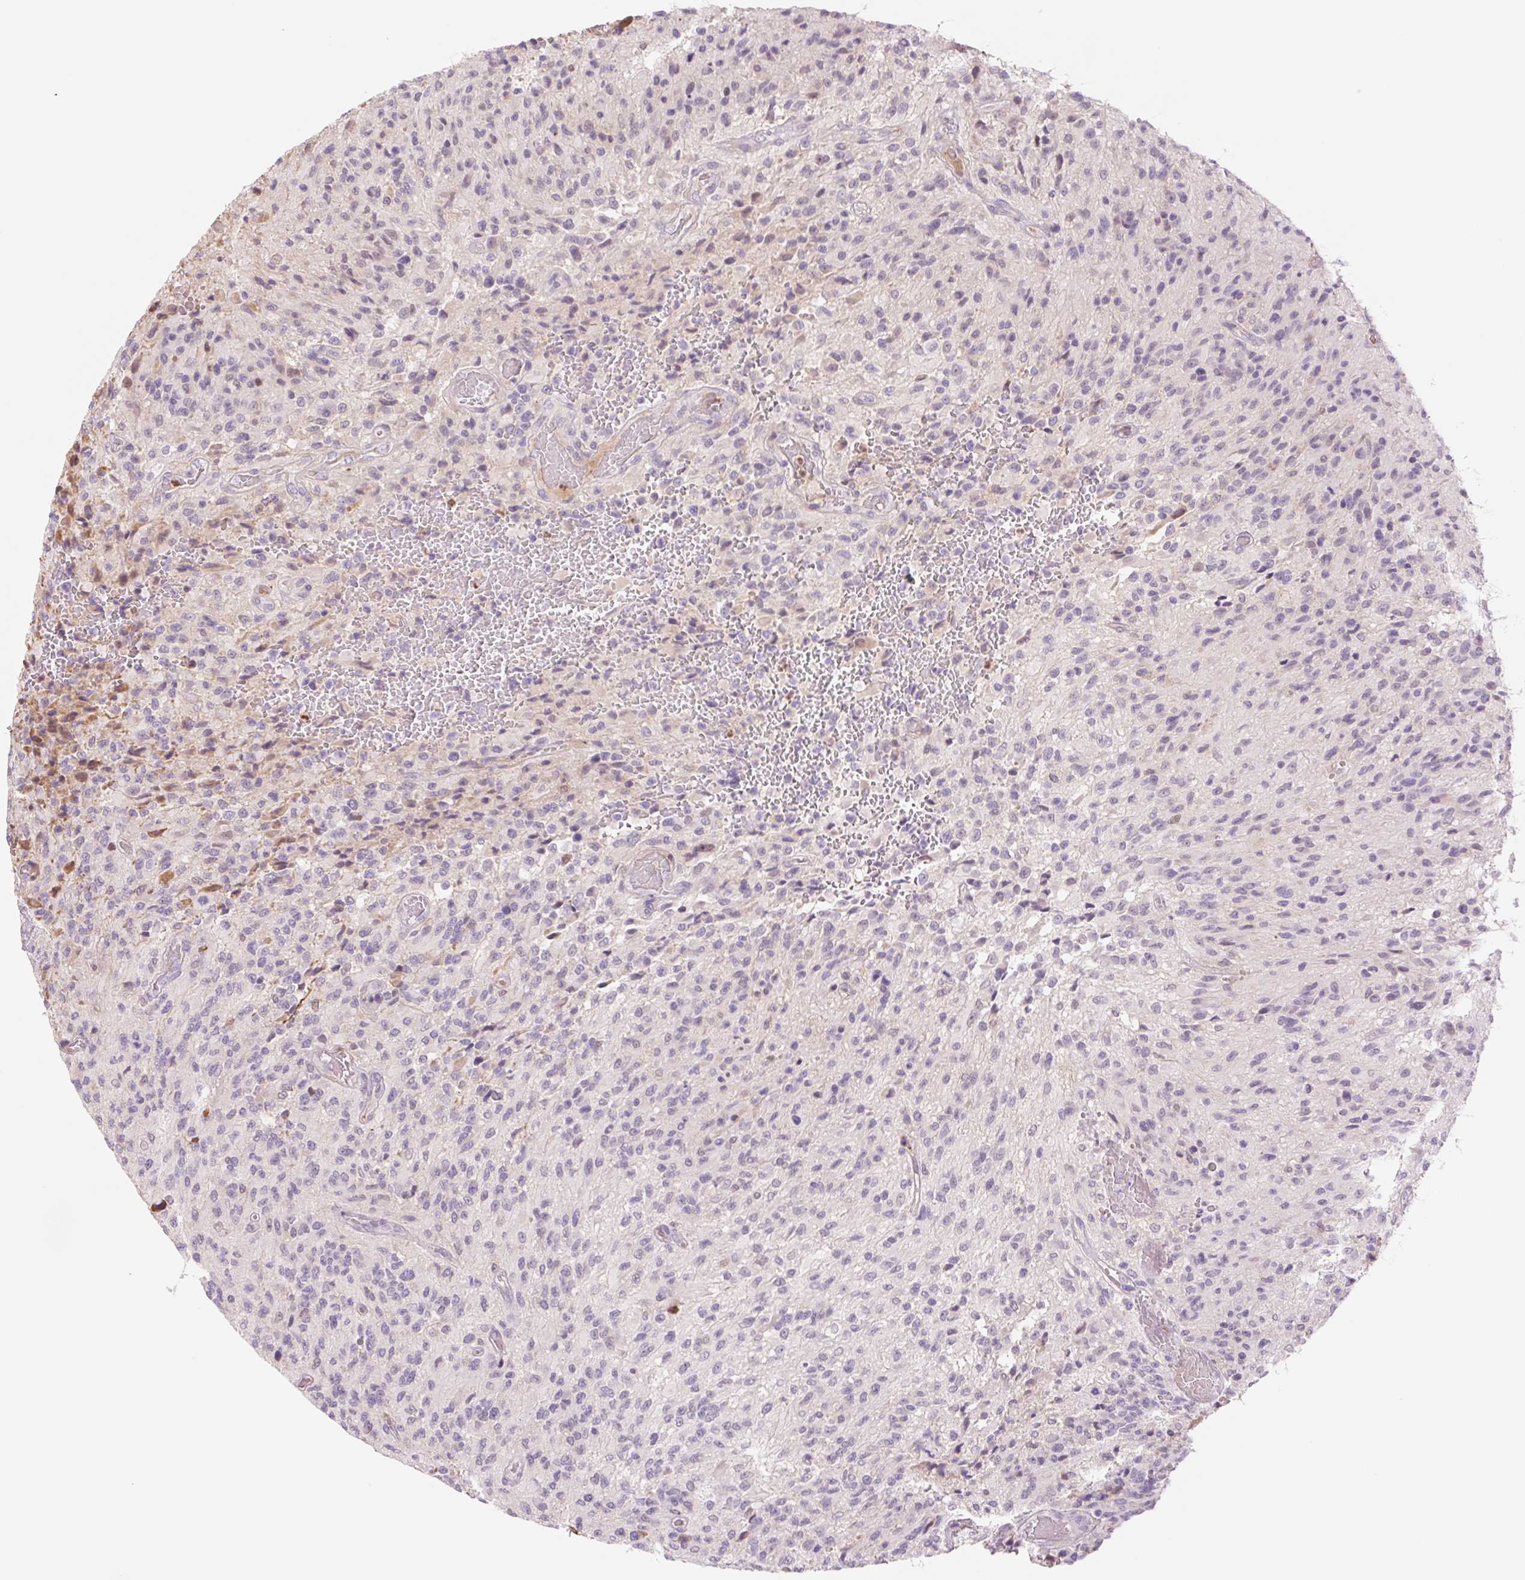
{"staining": {"intensity": "negative", "quantity": "none", "location": "none"}, "tissue": "glioma", "cell_type": "Tumor cells", "image_type": "cancer", "snomed": [{"axis": "morphology", "description": "Normal tissue, NOS"}, {"axis": "morphology", "description": "Glioma, malignant, High grade"}, {"axis": "topography", "description": "Cerebral cortex"}], "caption": "This is an immunohistochemistry (IHC) micrograph of human high-grade glioma (malignant). There is no expression in tumor cells.", "gene": "HEBP1", "patient": {"sex": "male", "age": 56}}